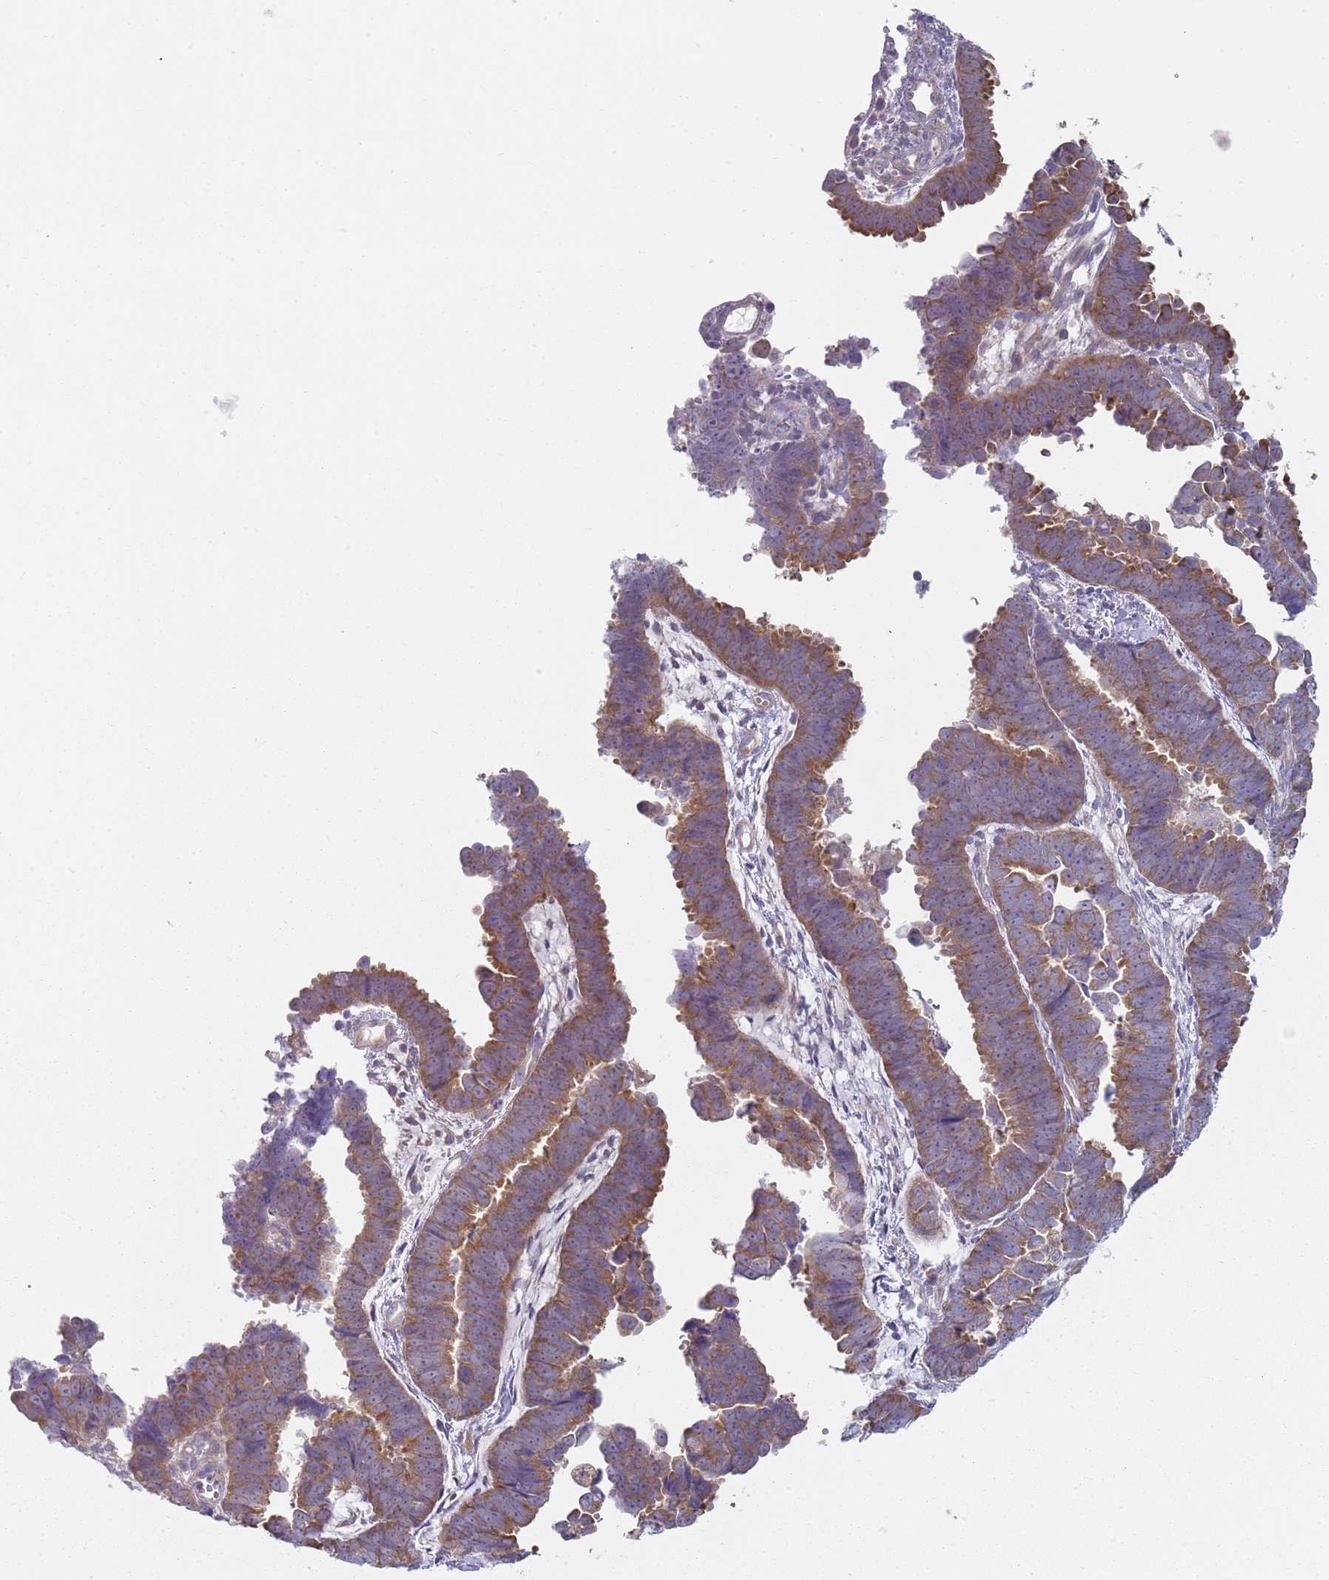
{"staining": {"intensity": "moderate", "quantity": ">75%", "location": "cytoplasmic/membranous"}, "tissue": "endometrial cancer", "cell_type": "Tumor cells", "image_type": "cancer", "snomed": [{"axis": "morphology", "description": "Adenocarcinoma, NOS"}, {"axis": "topography", "description": "Endometrium"}], "caption": "This is a photomicrograph of immunohistochemistry (IHC) staining of endometrial cancer (adenocarcinoma), which shows moderate staining in the cytoplasmic/membranous of tumor cells.", "gene": "SLC26A6", "patient": {"sex": "female", "age": 75}}